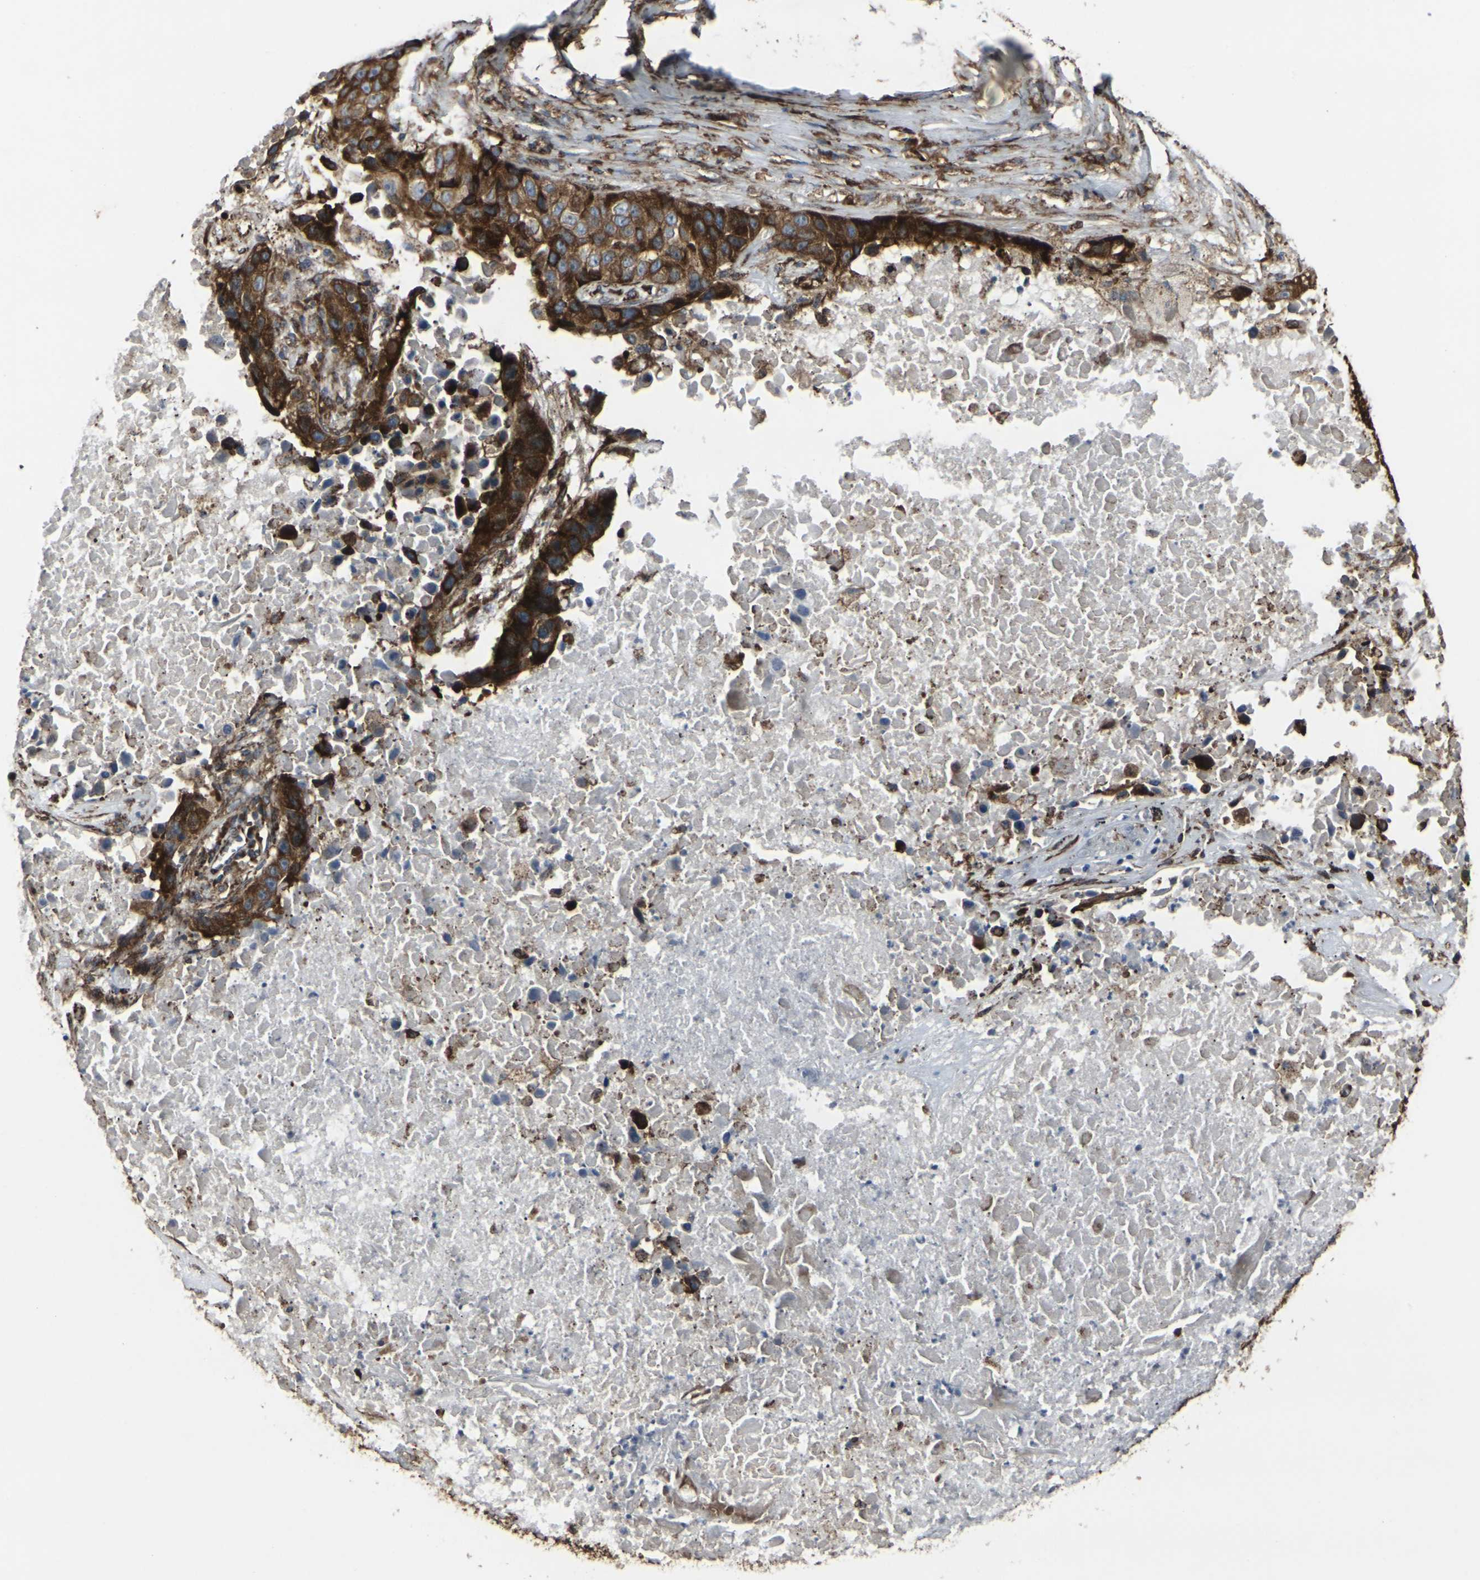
{"staining": {"intensity": "strong", "quantity": ">75%", "location": "cytoplasmic/membranous"}, "tissue": "lung cancer", "cell_type": "Tumor cells", "image_type": "cancer", "snomed": [{"axis": "morphology", "description": "Squamous cell carcinoma, NOS"}, {"axis": "topography", "description": "Lung"}], "caption": "Lung cancer stained for a protein displays strong cytoplasmic/membranous positivity in tumor cells.", "gene": "MARCHF2", "patient": {"sex": "male", "age": 57}}